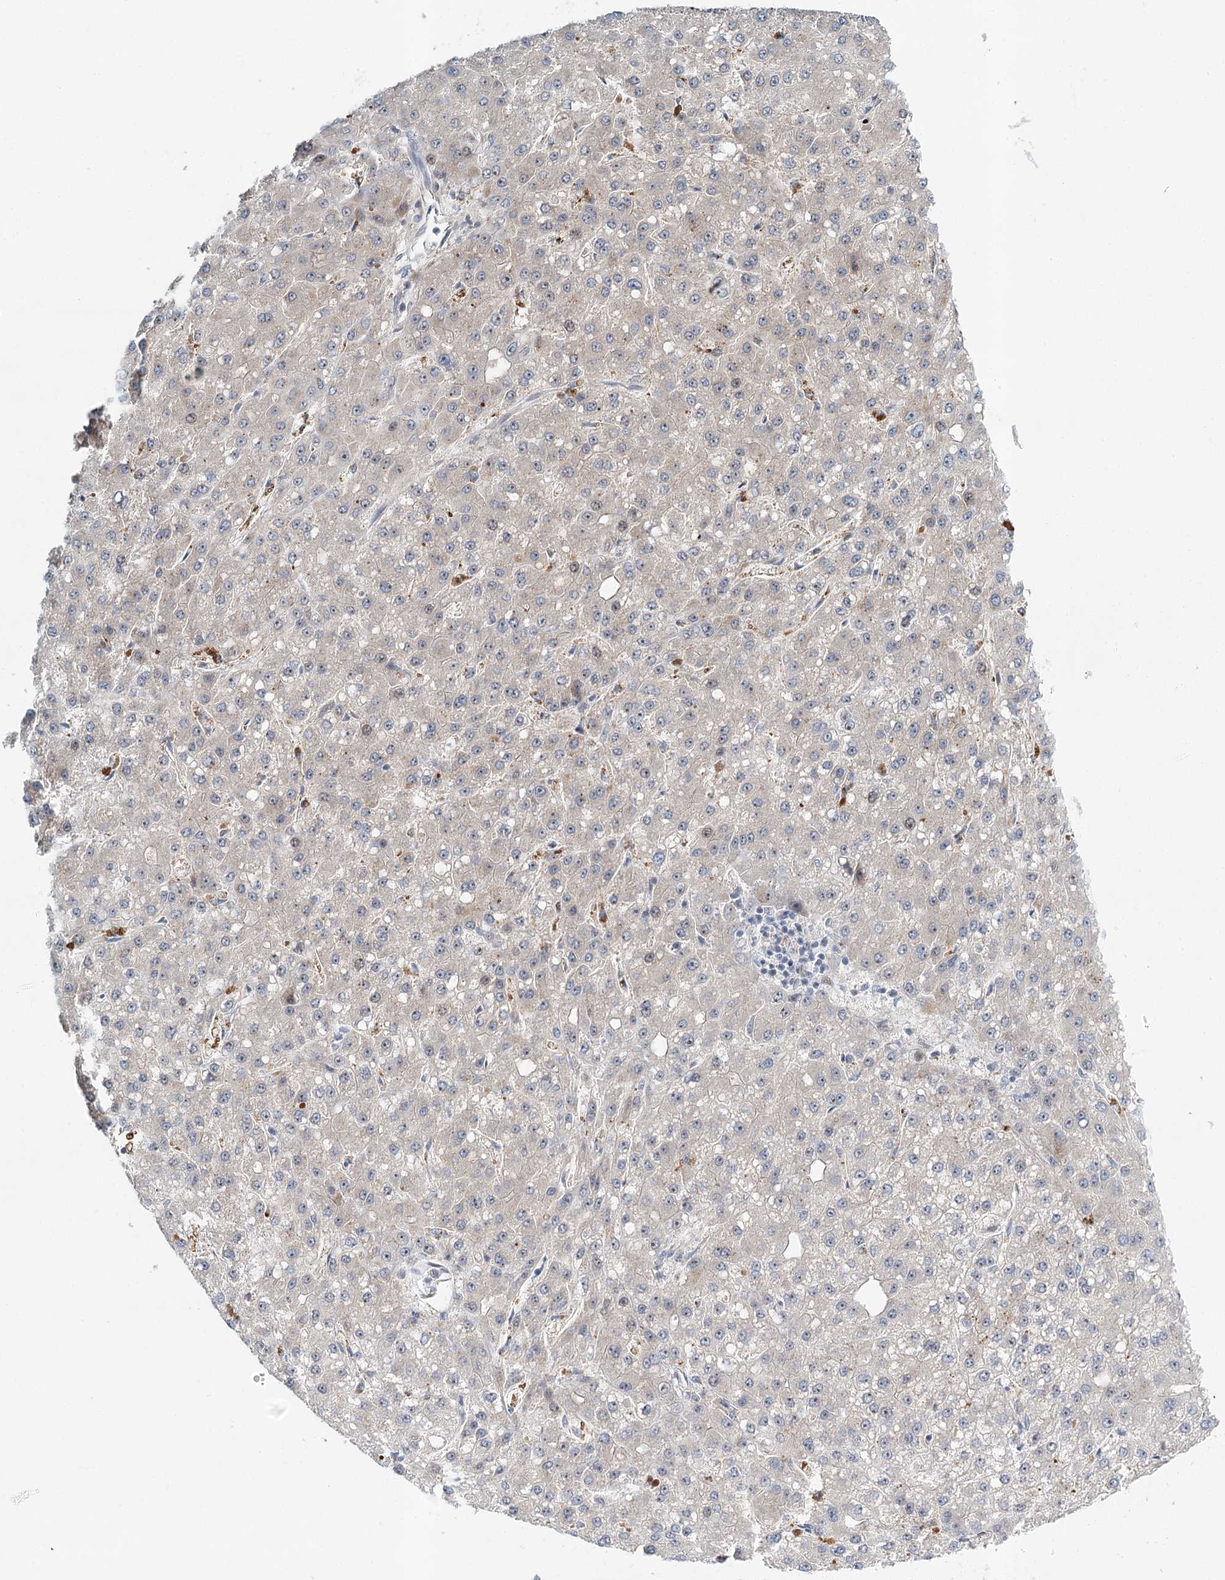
{"staining": {"intensity": "negative", "quantity": "none", "location": "none"}, "tissue": "liver cancer", "cell_type": "Tumor cells", "image_type": "cancer", "snomed": [{"axis": "morphology", "description": "Carcinoma, Hepatocellular, NOS"}, {"axis": "topography", "description": "Liver"}], "caption": "Tumor cells are negative for protein expression in human liver cancer (hepatocellular carcinoma).", "gene": "RBM43", "patient": {"sex": "male", "age": 67}}